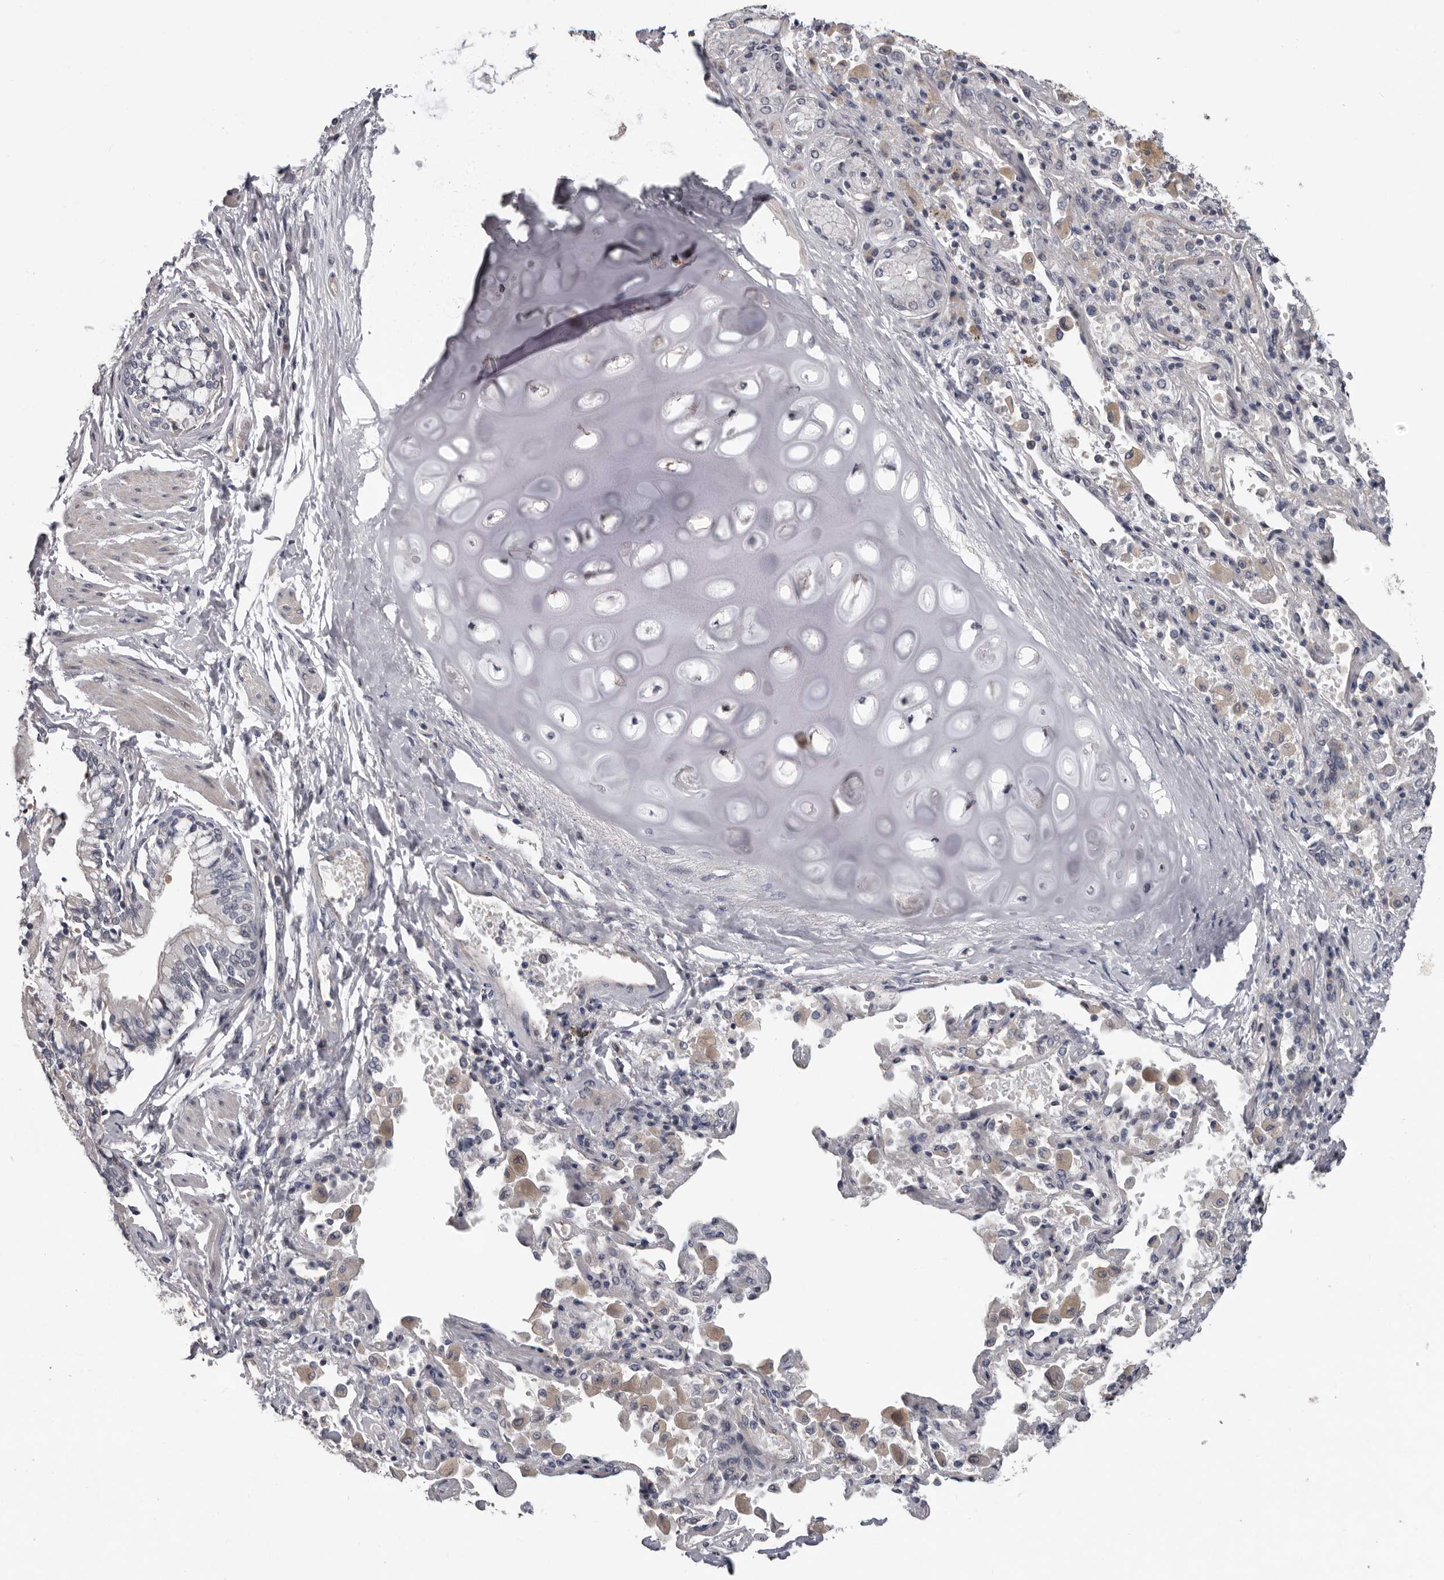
{"staining": {"intensity": "negative", "quantity": "none", "location": "none"}, "tissue": "bronchus", "cell_type": "Respiratory epithelial cells", "image_type": "normal", "snomed": [{"axis": "morphology", "description": "Normal tissue, NOS"}, {"axis": "morphology", "description": "Inflammation, NOS"}, {"axis": "topography", "description": "Lung"}], "caption": "DAB immunohistochemical staining of benign human bronchus displays no significant staining in respiratory epithelial cells. (Brightfield microscopy of DAB IHC at high magnification).", "gene": "RNF217", "patient": {"sex": "female", "age": 46}}